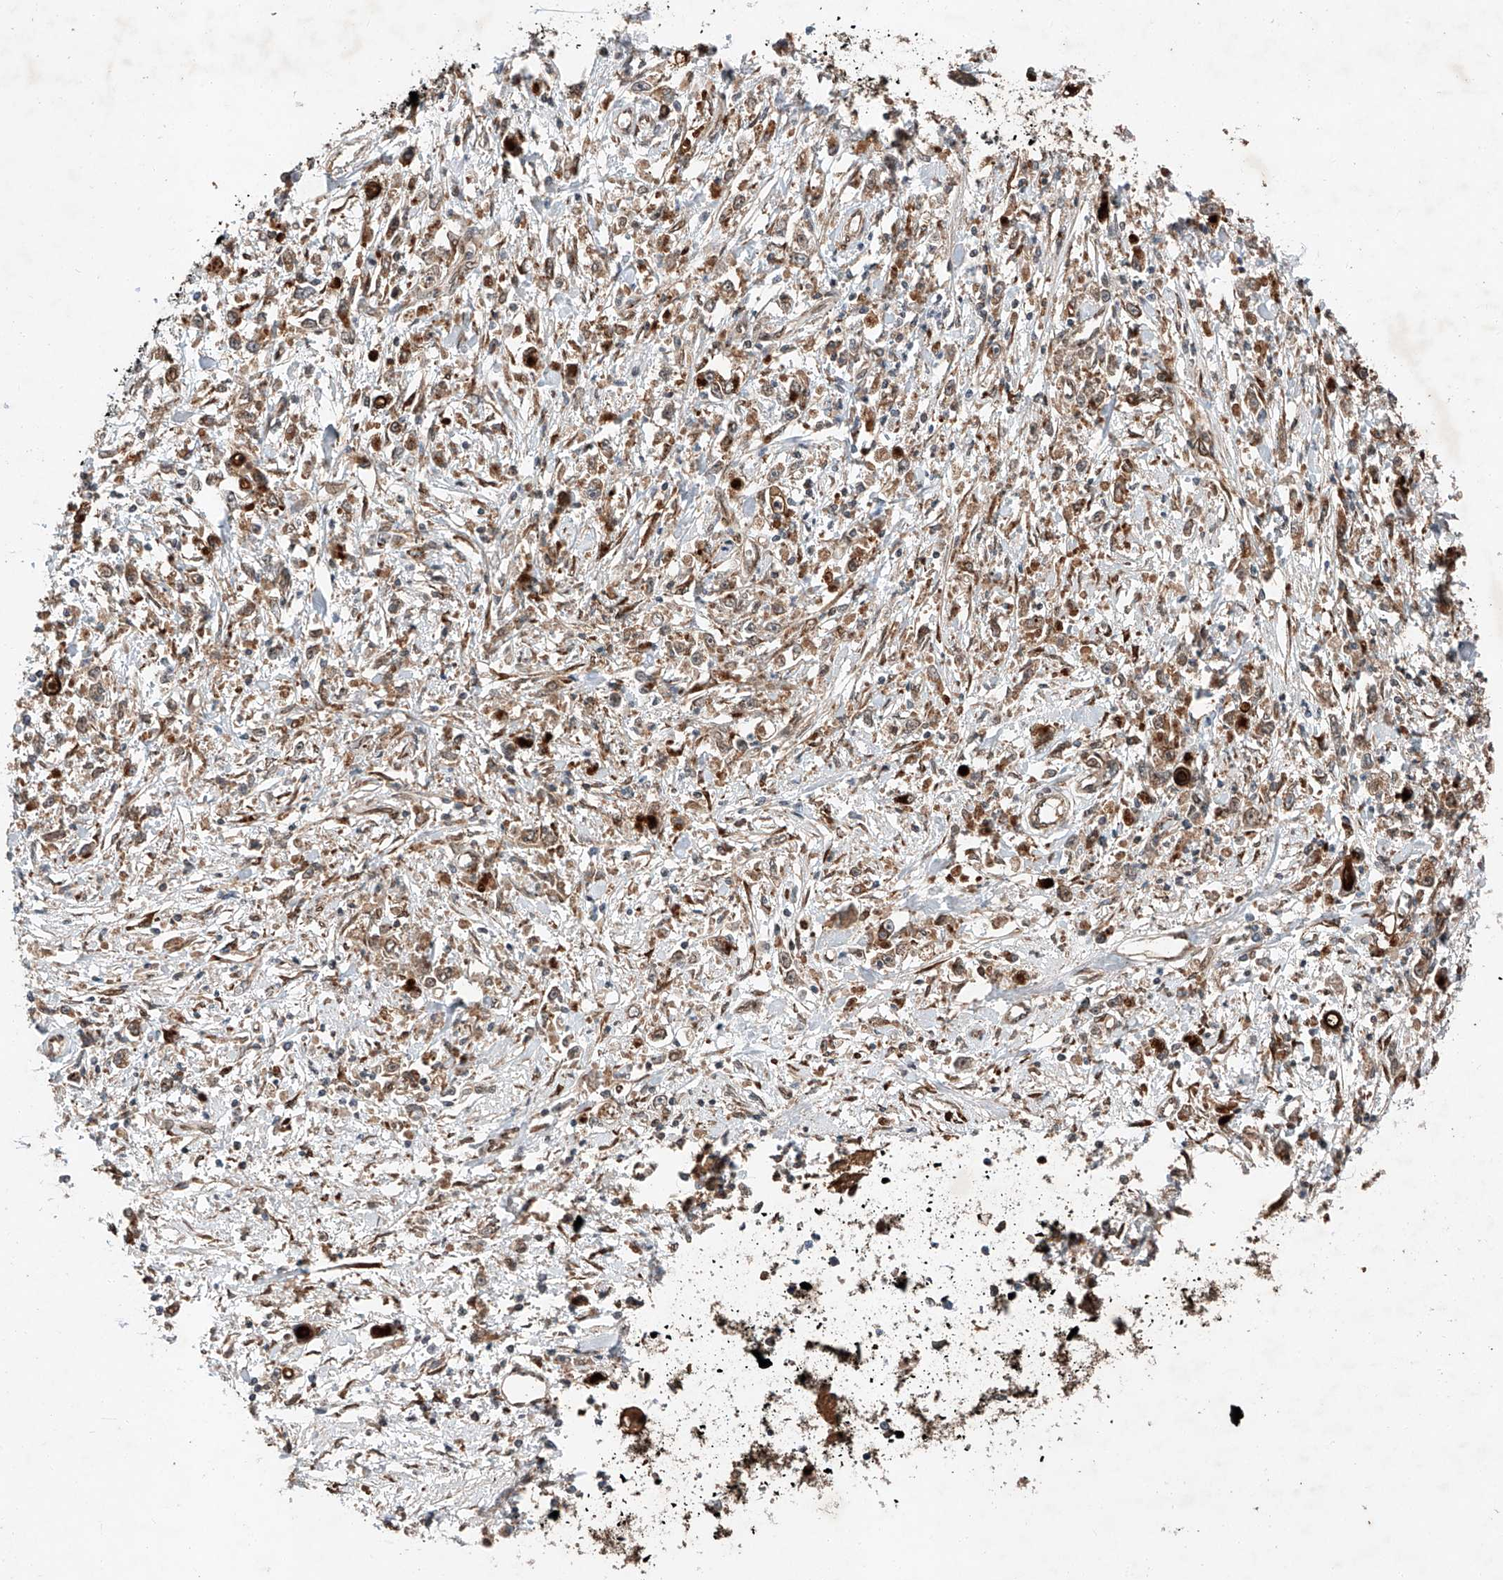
{"staining": {"intensity": "moderate", "quantity": "25%-75%", "location": "cytoplasmic/membranous"}, "tissue": "stomach cancer", "cell_type": "Tumor cells", "image_type": "cancer", "snomed": [{"axis": "morphology", "description": "Adenocarcinoma, NOS"}, {"axis": "topography", "description": "Stomach"}], "caption": "High-magnification brightfield microscopy of adenocarcinoma (stomach) stained with DAB (3,3'-diaminobenzidine) (brown) and counterstained with hematoxylin (blue). tumor cells exhibit moderate cytoplasmic/membranous positivity is identified in about25%-75% of cells.", "gene": "ZFP28", "patient": {"sex": "female", "age": 59}}